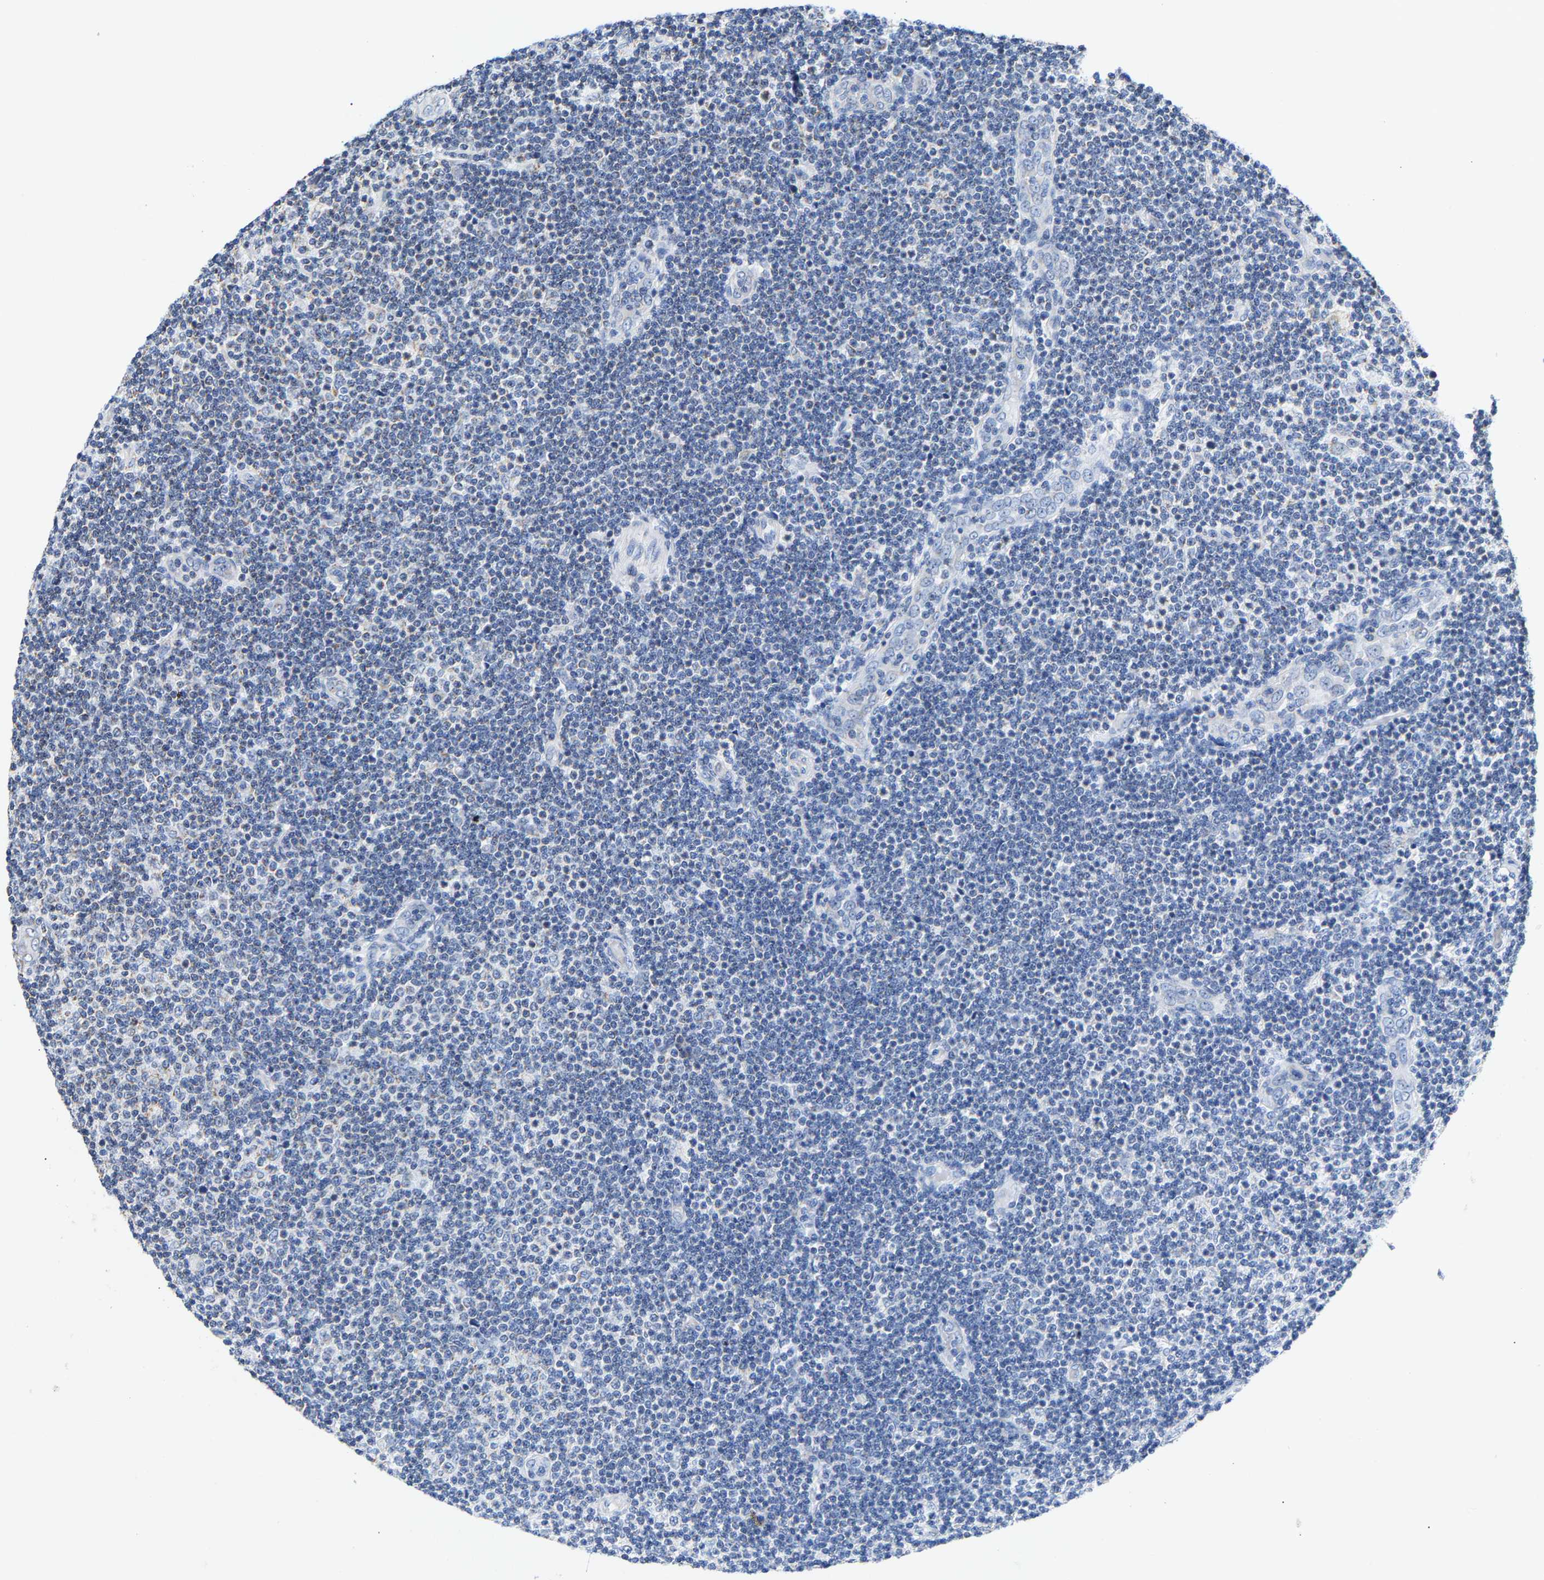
{"staining": {"intensity": "negative", "quantity": "none", "location": "none"}, "tissue": "lymphoma", "cell_type": "Tumor cells", "image_type": "cancer", "snomed": [{"axis": "morphology", "description": "Malignant lymphoma, non-Hodgkin's type, Low grade"}, {"axis": "topography", "description": "Lymph node"}], "caption": "Tumor cells show no significant positivity in lymphoma. The staining is performed using DAB (3,3'-diaminobenzidine) brown chromogen with nuclei counter-stained in using hematoxylin.", "gene": "PCNT", "patient": {"sex": "male", "age": 83}}